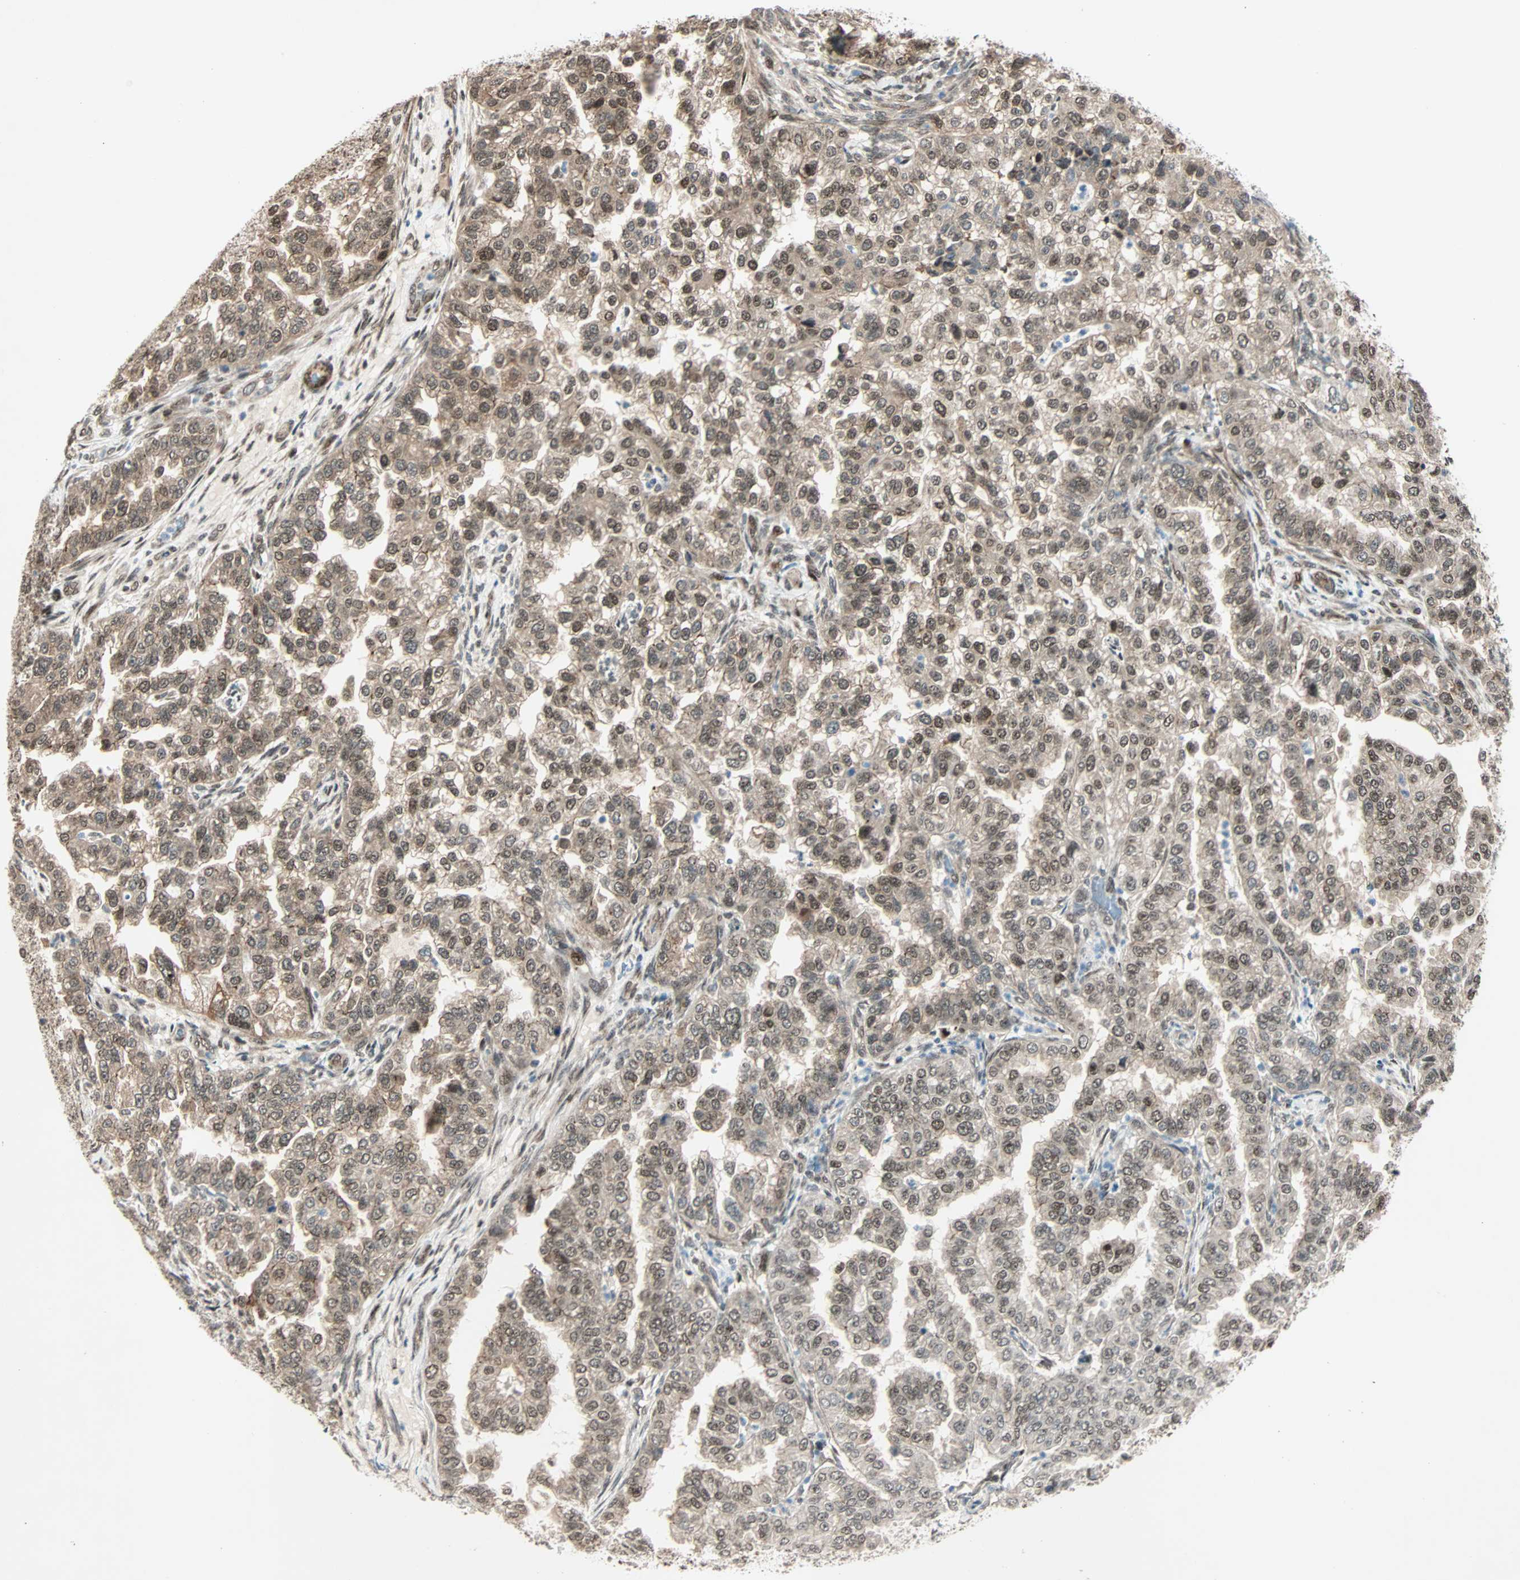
{"staining": {"intensity": "weak", "quantity": ">75%", "location": "cytoplasmic/membranous,nuclear"}, "tissue": "endometrial cancer", "cell_type": "Tumor cells", "image_type": "cancer", "snomed": [{"axis": "morphology", "description": "Adenocarcinoma, NOS"}, {"axis": "topography", "description": "Endometrium"}], "caption": "Weak cytoplasmic/membranous and nuclear positivity for a protein is identified in about >75% of tumor cells of endometrial cancer using immunohistochemistry (IHC).", "gene": "CBX4", "patient": {"sex": "female", "age": 85}}